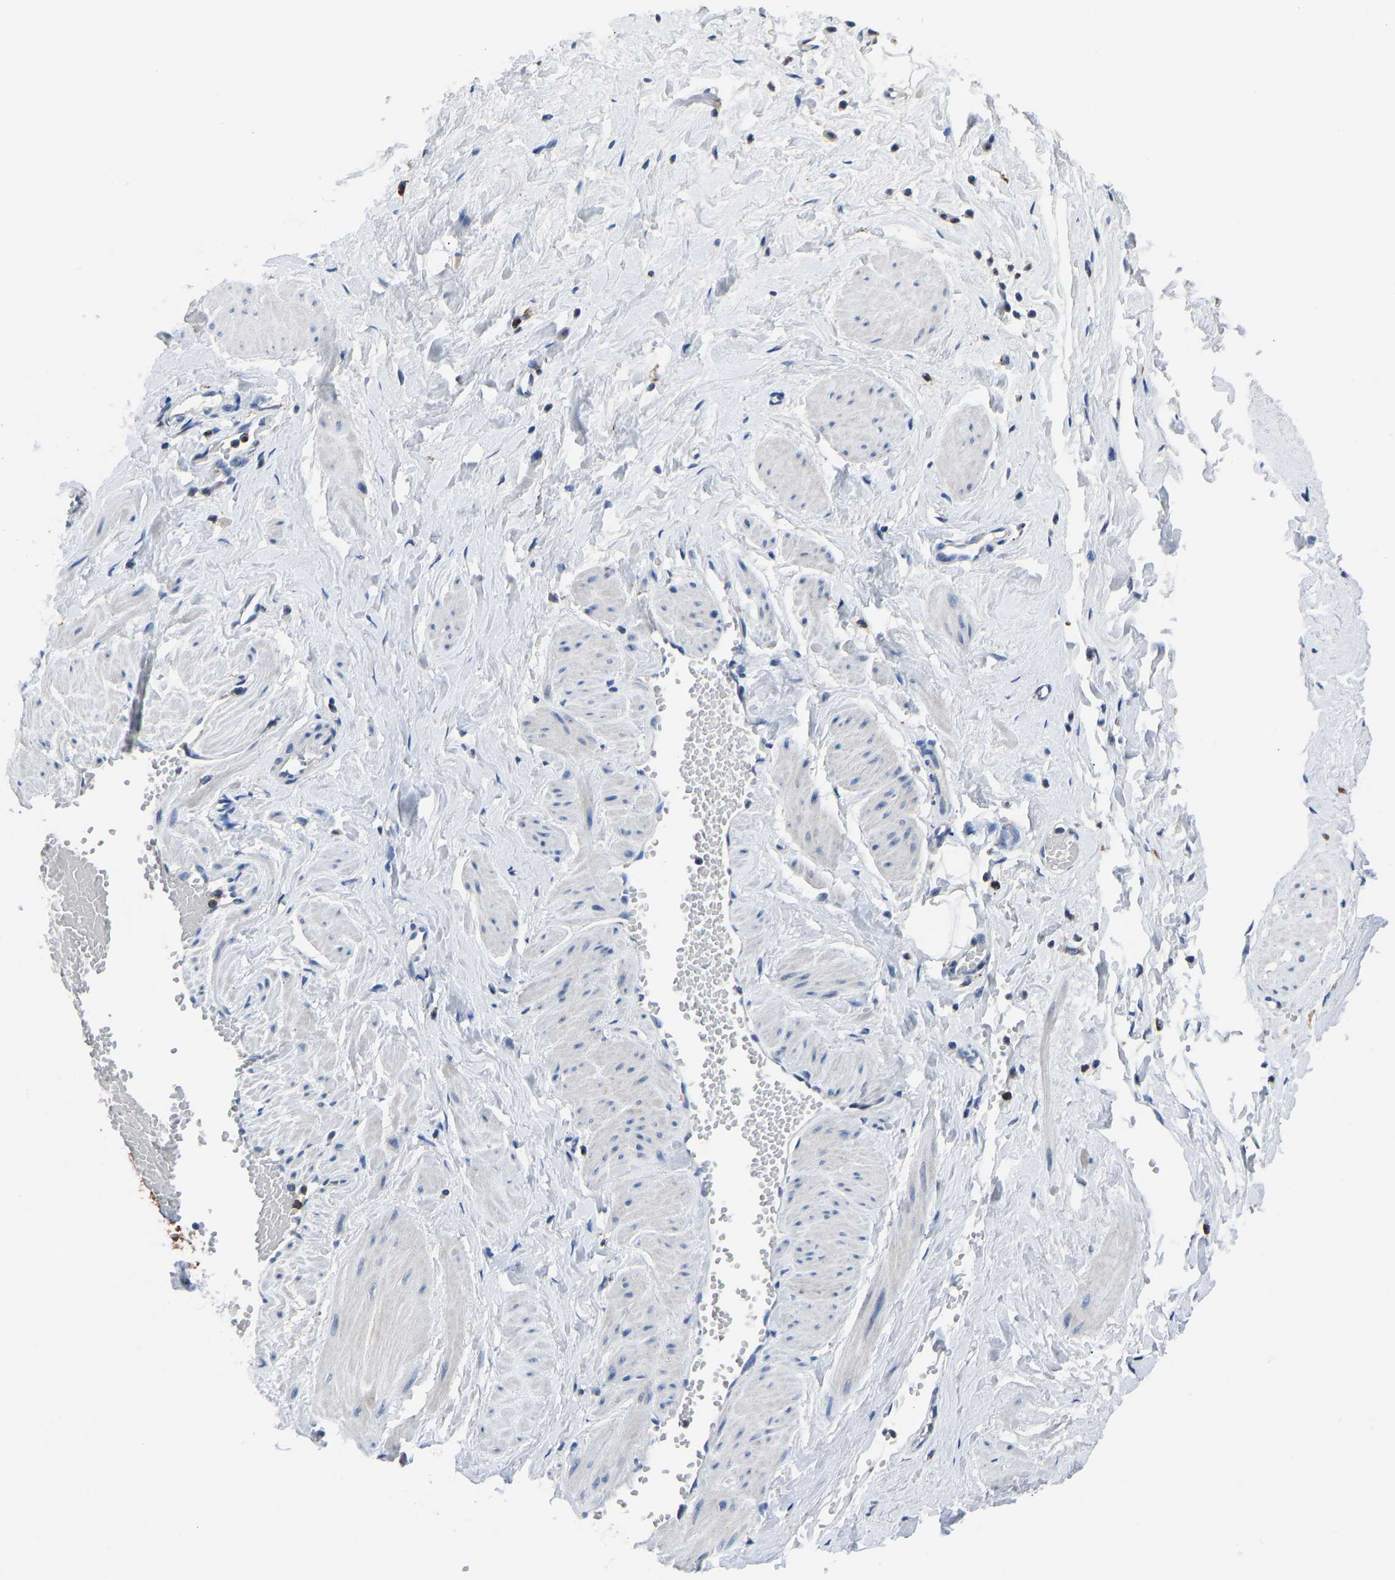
{"staining": {"intensity": "negative", "quantity": "none", "location": "none"}, "tissue": "adipose tissue", "cell_type": "Adipocytes", "image_type": "normal", "snomed": [{"axis": "morphology", "description": "Normal tissue, NOS"}, {"axis": "topography", "description": "Soft tissue"}, {"axis": "topography", "description": "Vascular tissue"}], "caption": "Immunohistochemistry of unremarkable human adipose tissue shows no expression in adipocytes.", "gene": "ATP6V1E1", "patient": {"sex": "female", "age": 35}}